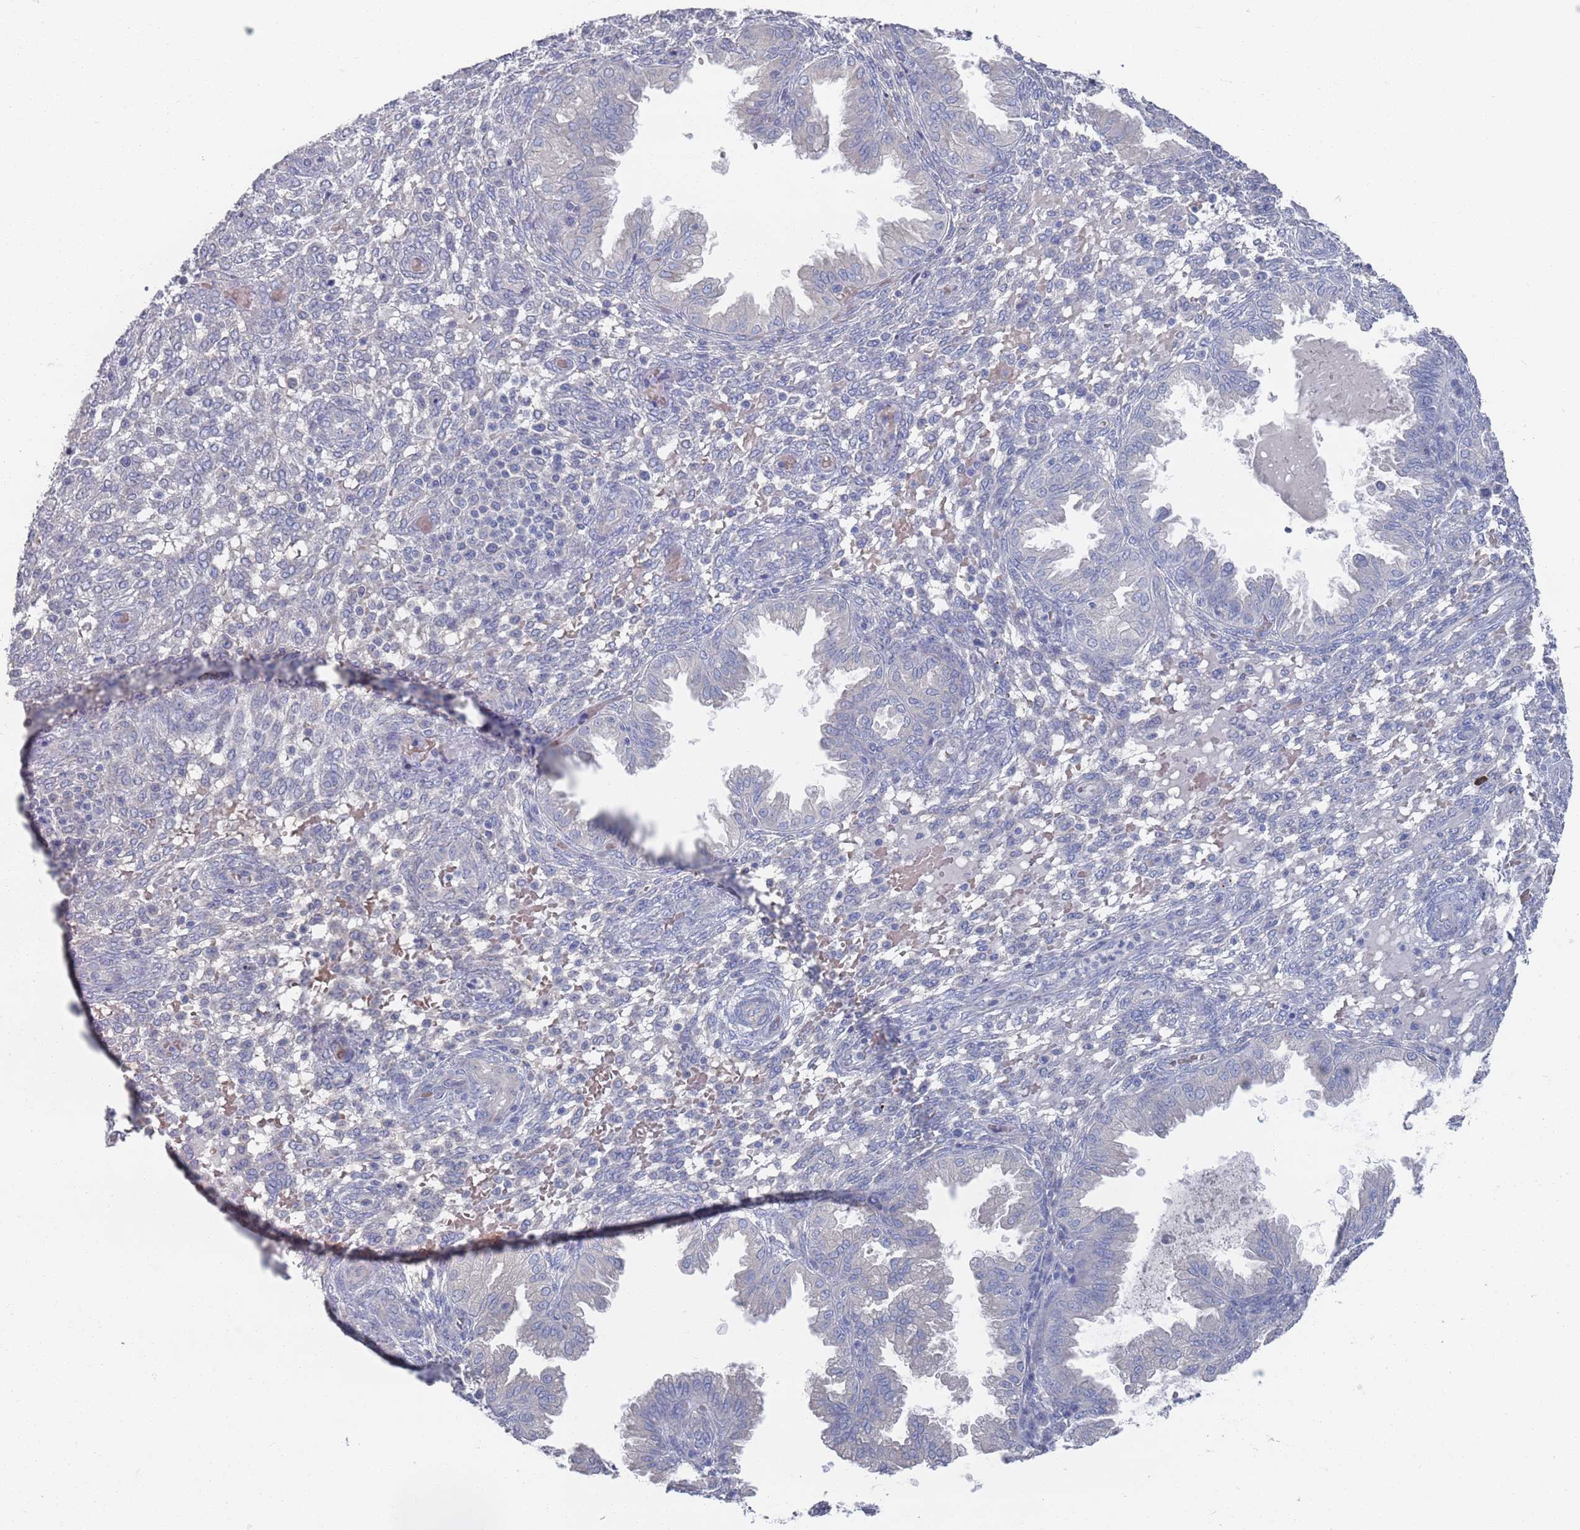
{"staining": {"intensity": "negative", "quantity": "none", "location": "none"}, "tissue": "endometrium", "cell_type": "Cells in endometrial stroma", "image_type": "normal", "snomed": [{"axis": "morphology", "description": "Normal tissue, NOS"}, {"axis": "topography", "description": "Endometrium"}], "caption": "Immunohistochemical staining of benign human endometrium reveals no significant staining in cells in endometrial stroma. The staining was performed using DAB to visualize the protein expression in brown, while the nuclei were stained in blue with hematoxylin (Magnification: 20x).", "gene": "TMCO3", "patient": {"sex": "female", "age": 33}}